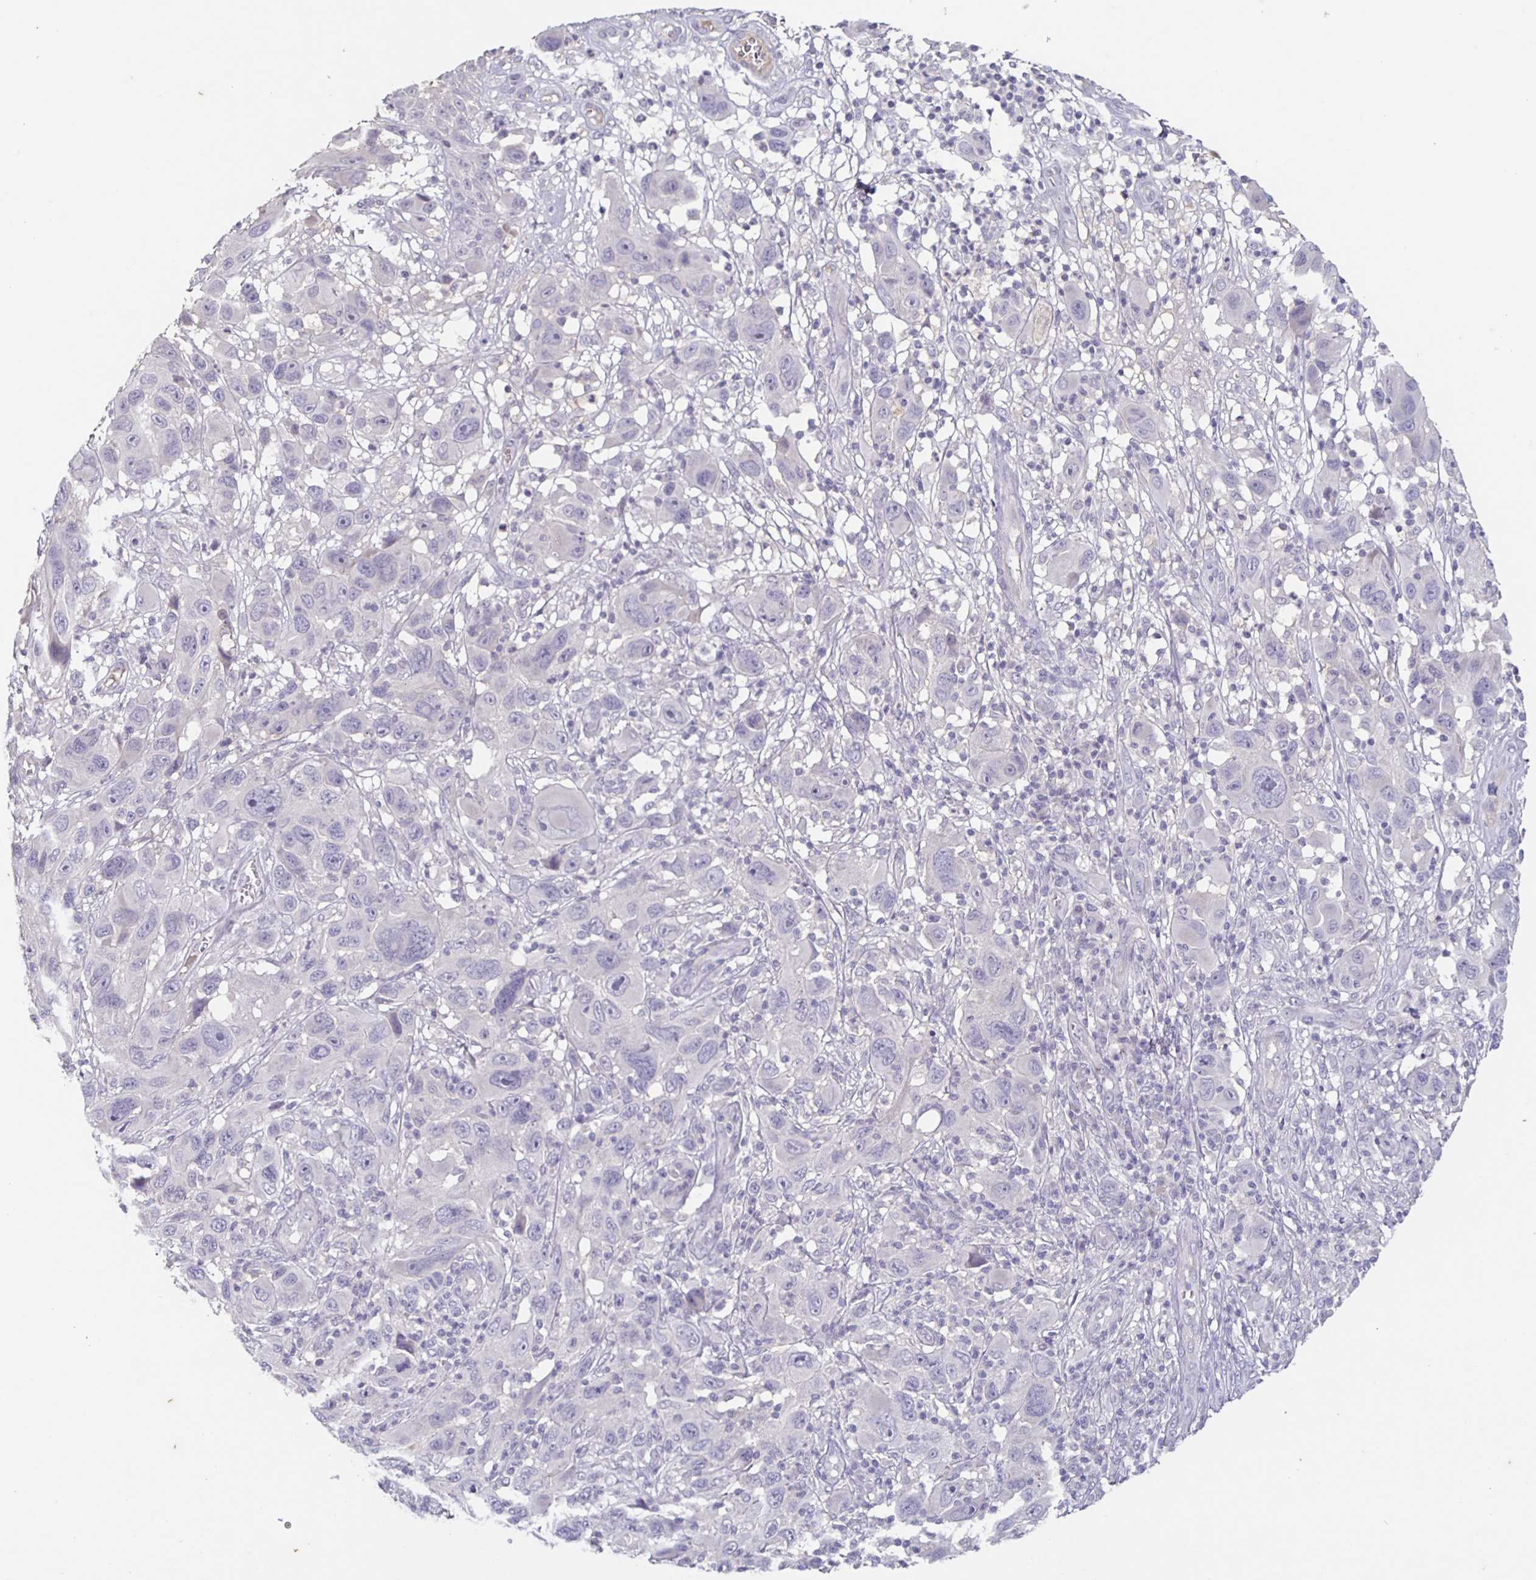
{"staining": {"intensity": "negative", "quantity": "none", "location": "none"}, "tissue": "melanoma", "cell_type": "Tumor cells", "image_type": "cancer", "snomed": [{"axis": "morphology", "description": "Malignant melanoma, NOS"}, {"axis": "topography", "description": "Skin"}], "caption": "Immunohistochemical staining of human malignant melanoma demonstrates no significant staining in tumor cells.", "gene": "INSL5", "patient": {"sex": "male", "age": 53}}